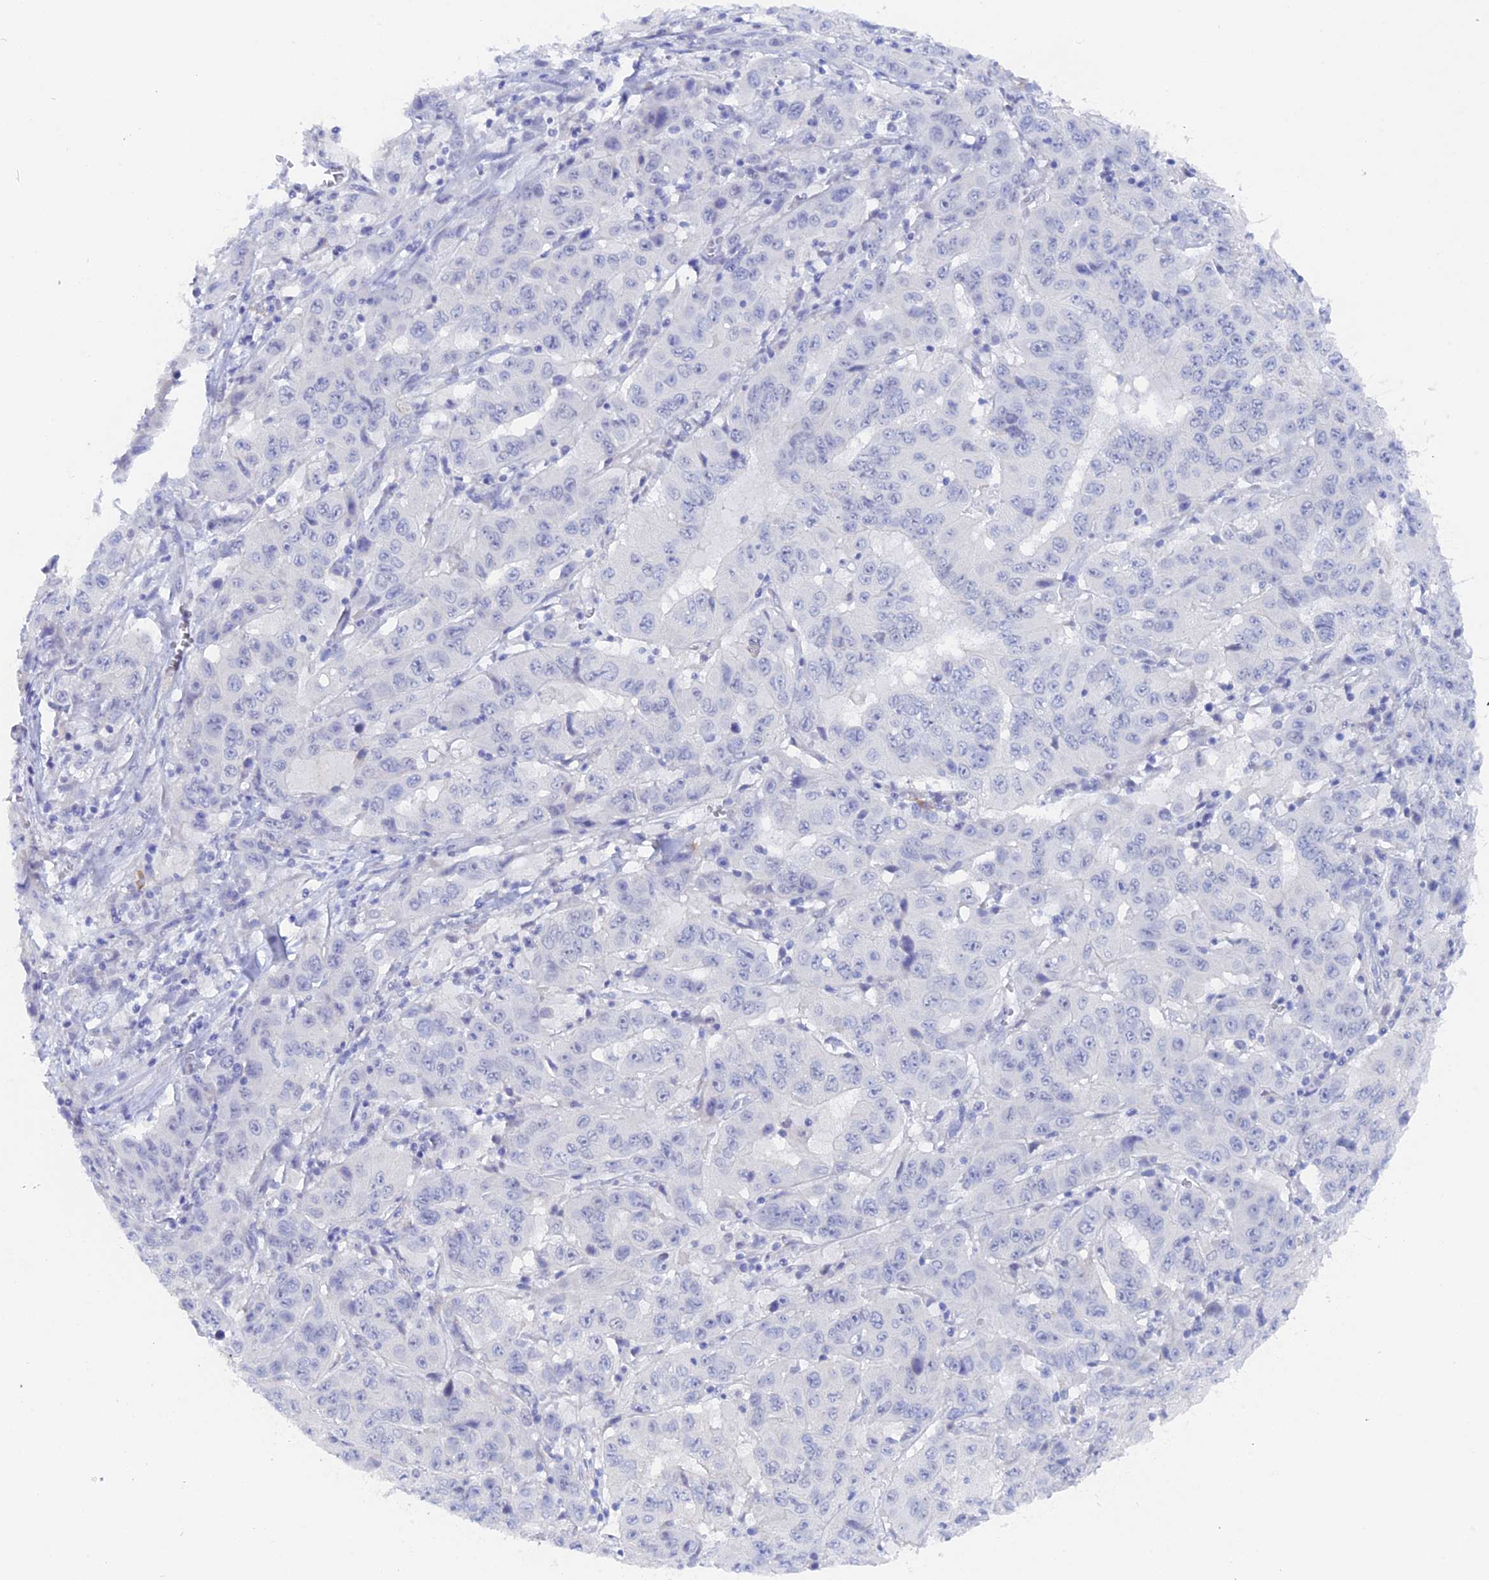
{"staining": {"intensity": "negative", "quantity": "none", "location": "none"}, "tissue": "pancreatic cancer", "cell_type": "Tumor cells", "image_type": "cancer", "snomed": [{"axis": "morphology", "description": "Adenocarcinoma, NOS"}, {"axis": "topography", "description": "Pancreas"}], "caption": "Adenocarcinoma (pancreatic) was stained to show a protein in brown. There is no significant staining in tumor cells. (DAB IHC with hematoxylin counter stain).", "gene": "DACT3", "patient": {"sex": "male", "age": 63}}